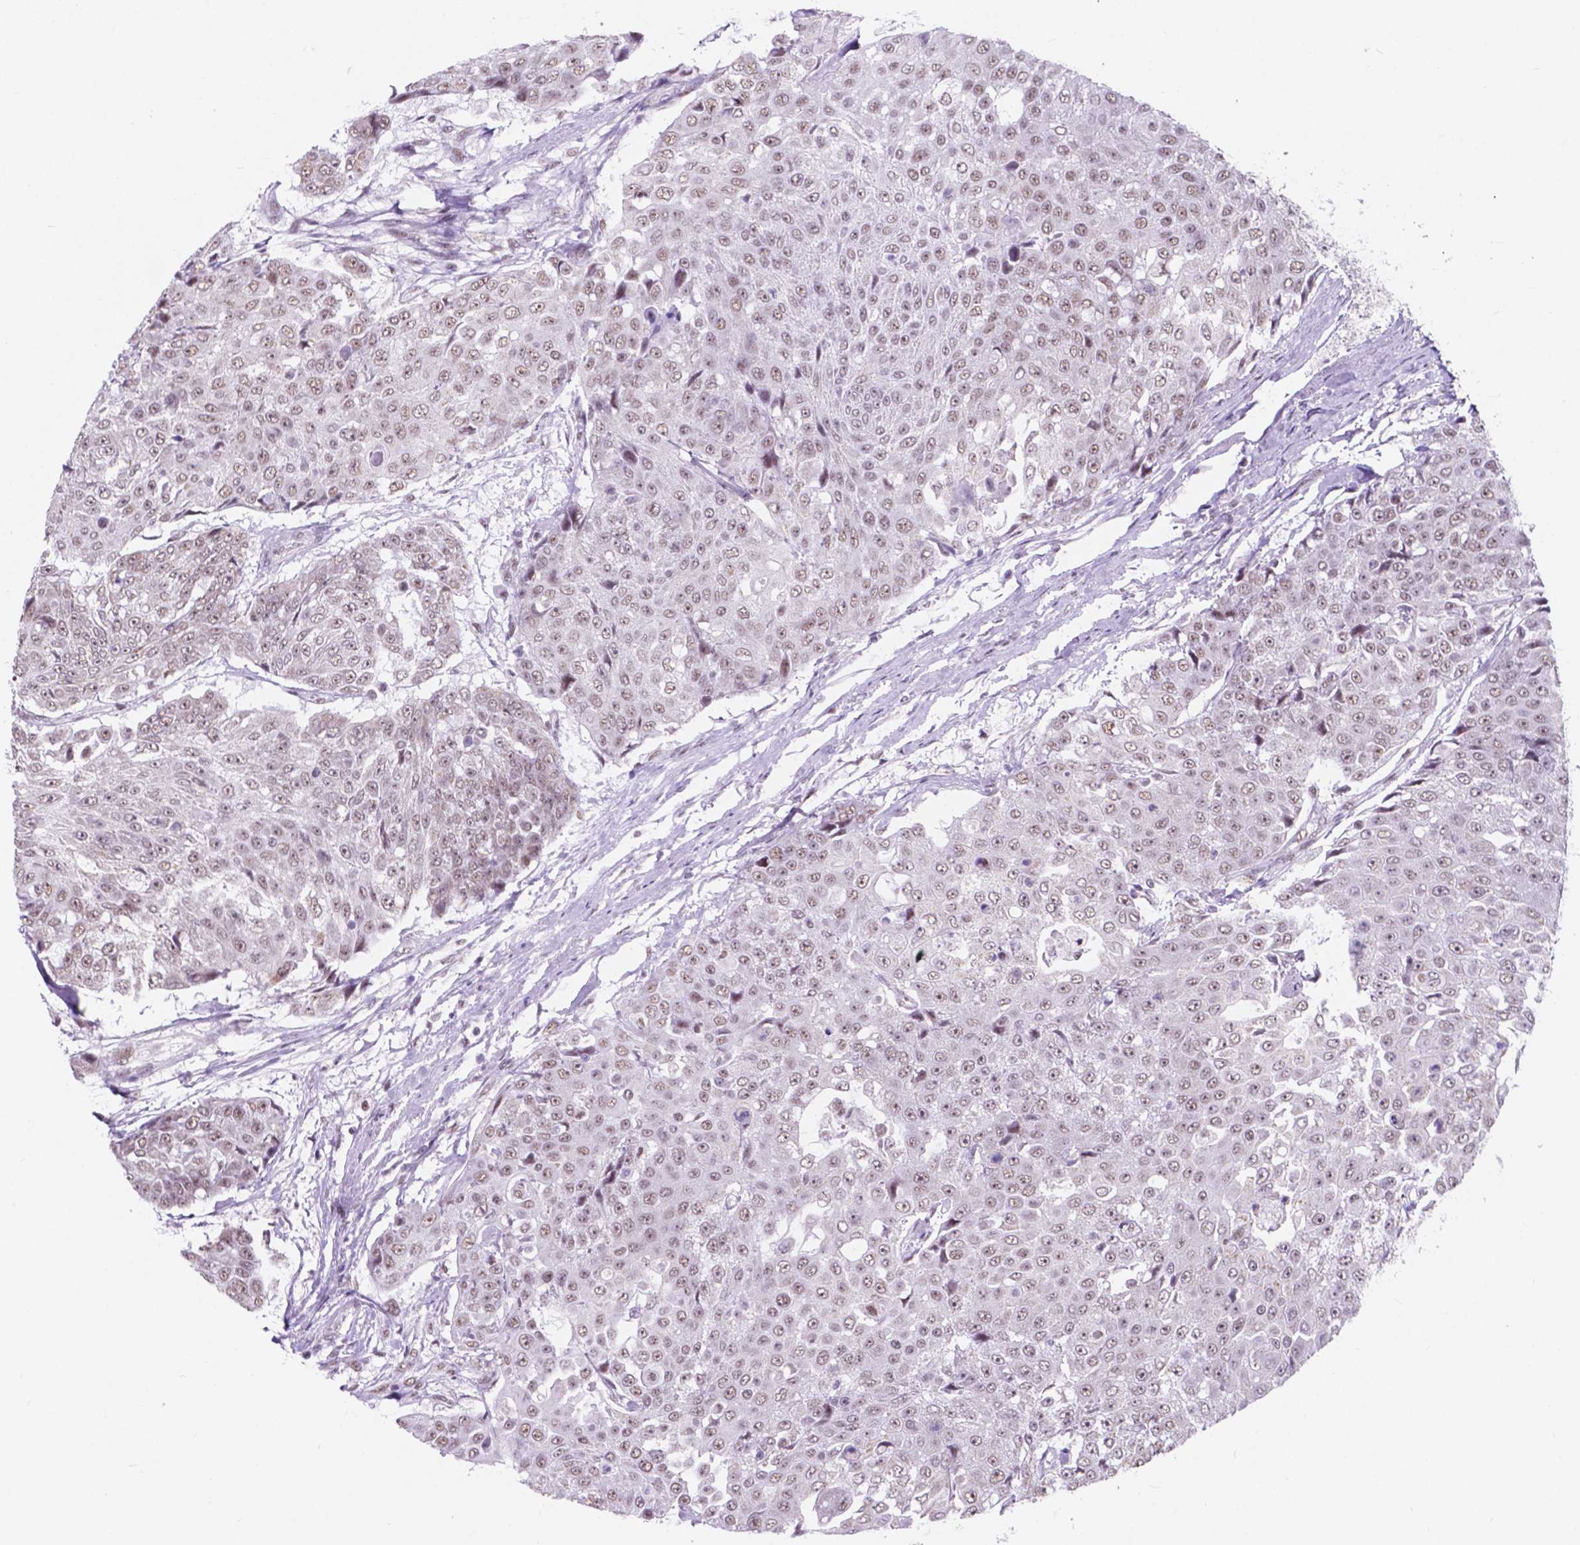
{"staining": {"intensity": "weak", "quantity": ">75%", "location": "nuclear"}, "tissue": "urothelial cancer", "cell_type": "Tumor cells", "image_type": "cancer", "snomed": [{"axis": "morphology", "description": "Urothelial carcinoma, High grade"}, {"axis": "topography", "description": "Urinary bladder"}], "caption": "IHC (DAB (3,3'-diaminobenzidine)) staining of human urothelial cancer demonstrates weak nuclear protein expression in approximately >75% of tumor cells. The staining was performed using DAB, with brown indicating positive protein expression. Nuclei are stained blue with hematoxylin.", "gene": "BCAS2", "patient": {"sex": "female", "age": 63}}